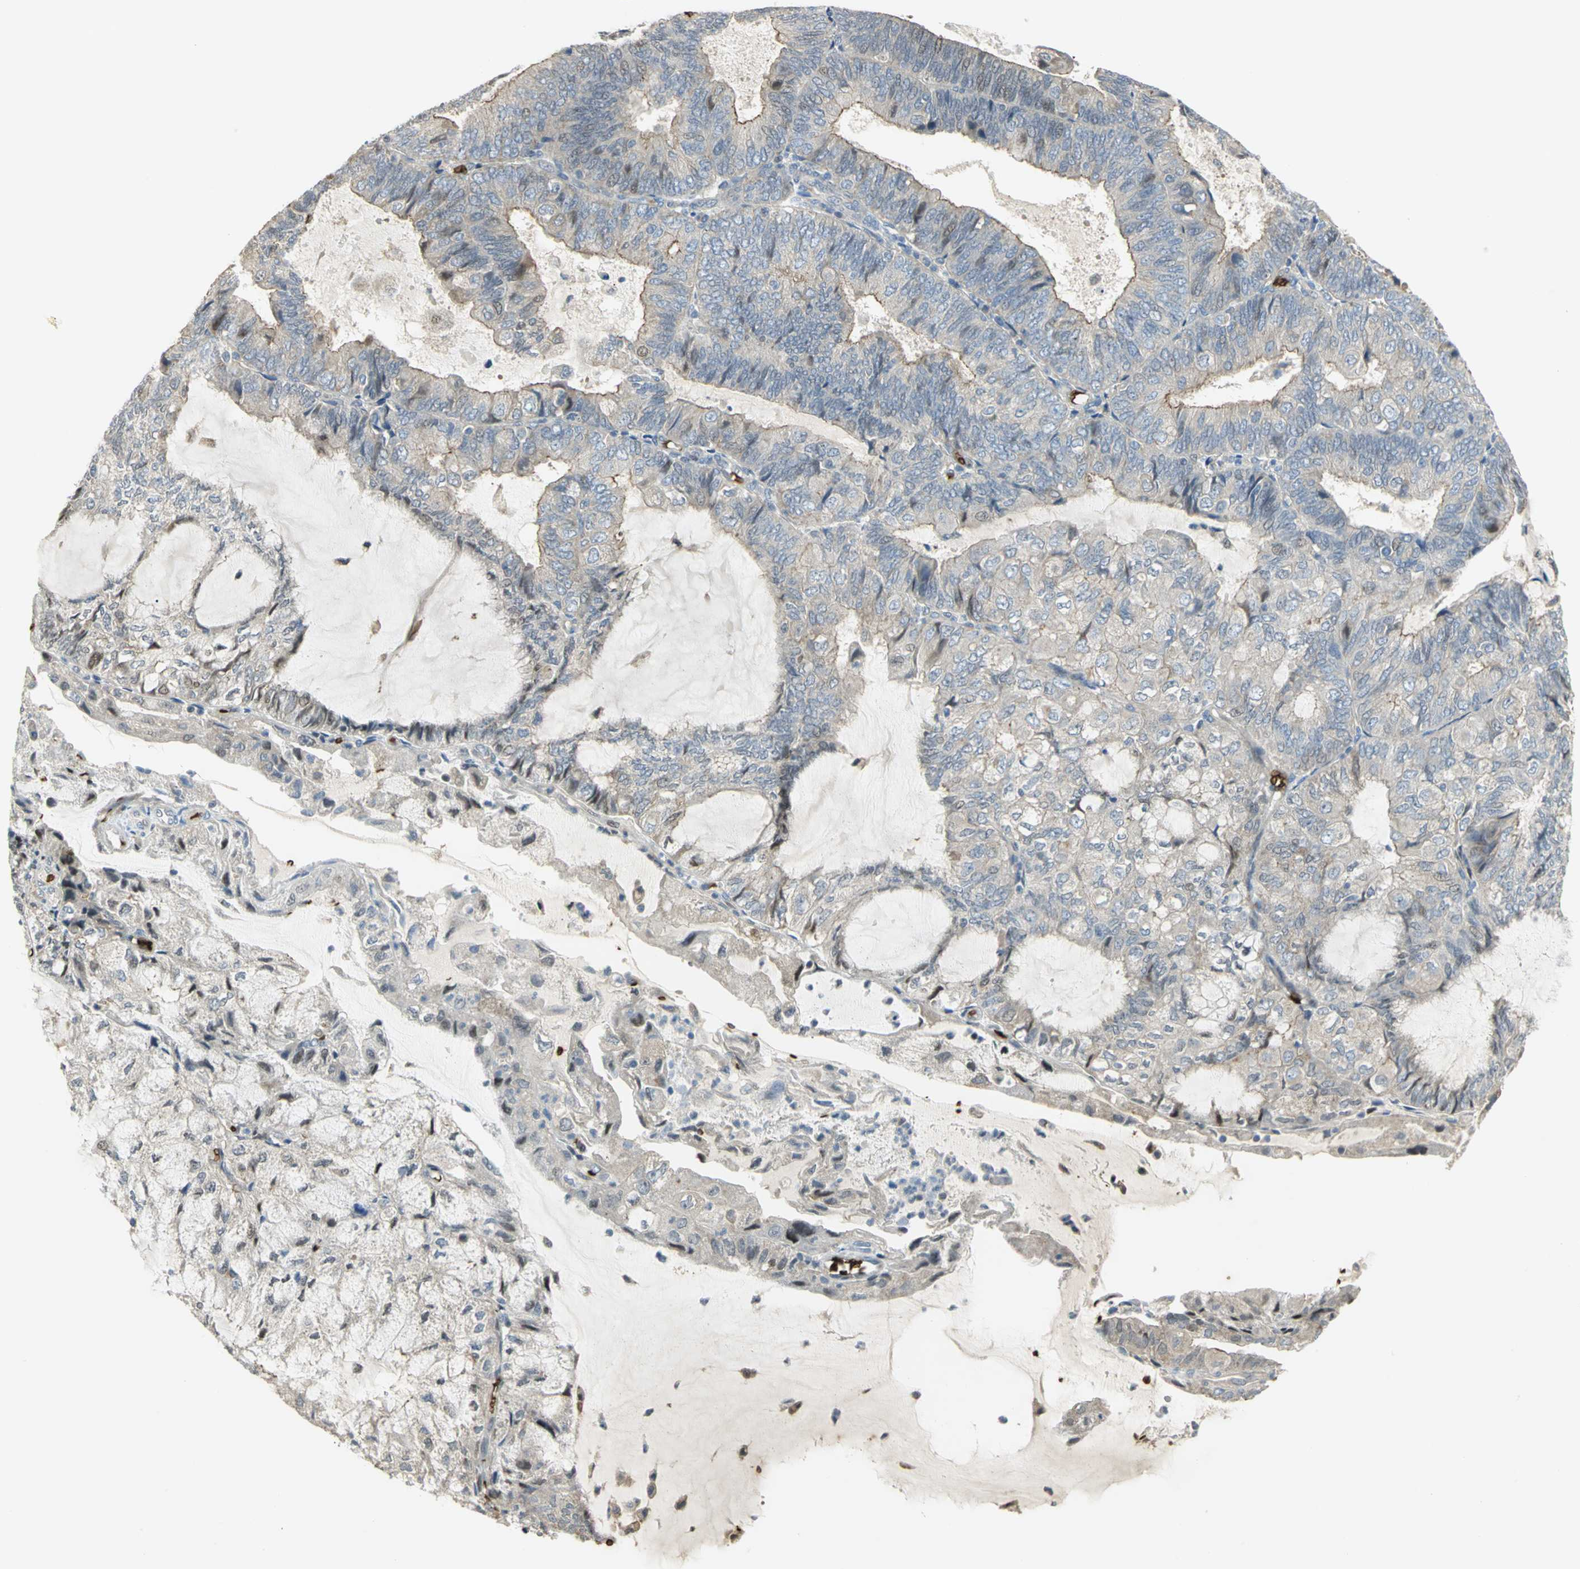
{"staining": {"intensity": "weak", "quantity": ">75%", "location": "cytoplasmic/membranous"}, "tissue": "endometrial cancer", "cell_type": "Tumor cells", "image_type": "cancer", "snomed": [{"axis": "morphology", "description": "Adenocarcinoma, NOS"}, {"axis": "topography", "description": "Endometrium"}], "caption": "Protein staining displays weak cytoplasmic/membranous expression in approximately >75% of tumor cells in endometrial adenocarcinoma.", "gene": "ANK1", "patient": {"sex": "female", "age": 81}}